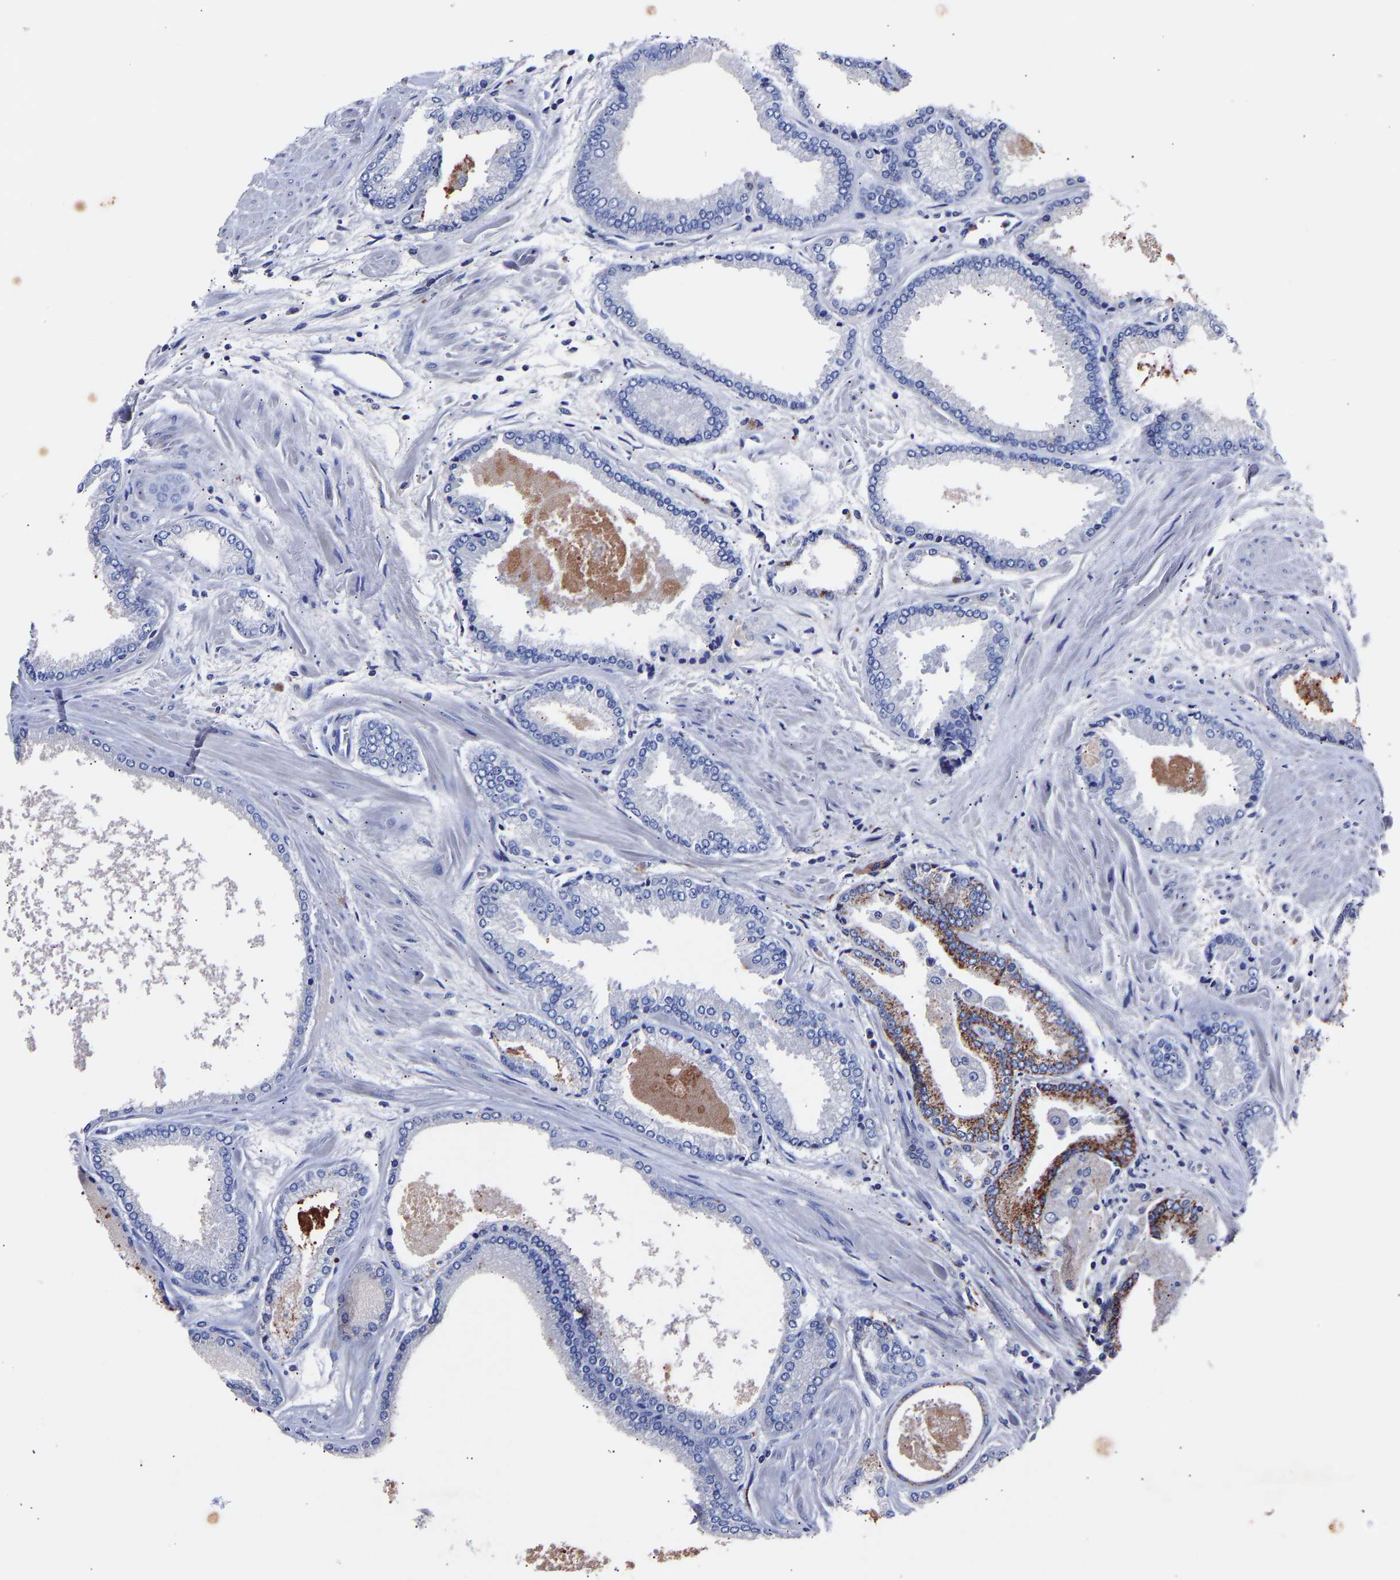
{"staining": {"intensity": "moderate", "quantity": "<25%", "location": "cytoplasmic/membranous"}, "tissue": "prostate cancer", "cell_type": "Tumor cells", "image_type": "cancer", "snomed": [{"axis": "morphology", "description": "Adenocarcinoma, High grade"}, {"axis": "topography", "description": "Prostate"}], "caption": "Prostate cancer (high-grade adenocarcinoma) stained for a protein displays moderate cytoplasmic/membranous positivity in tumor cells.", "gene": "SEM1", "patient": {"sex": "male", "age": 61}}